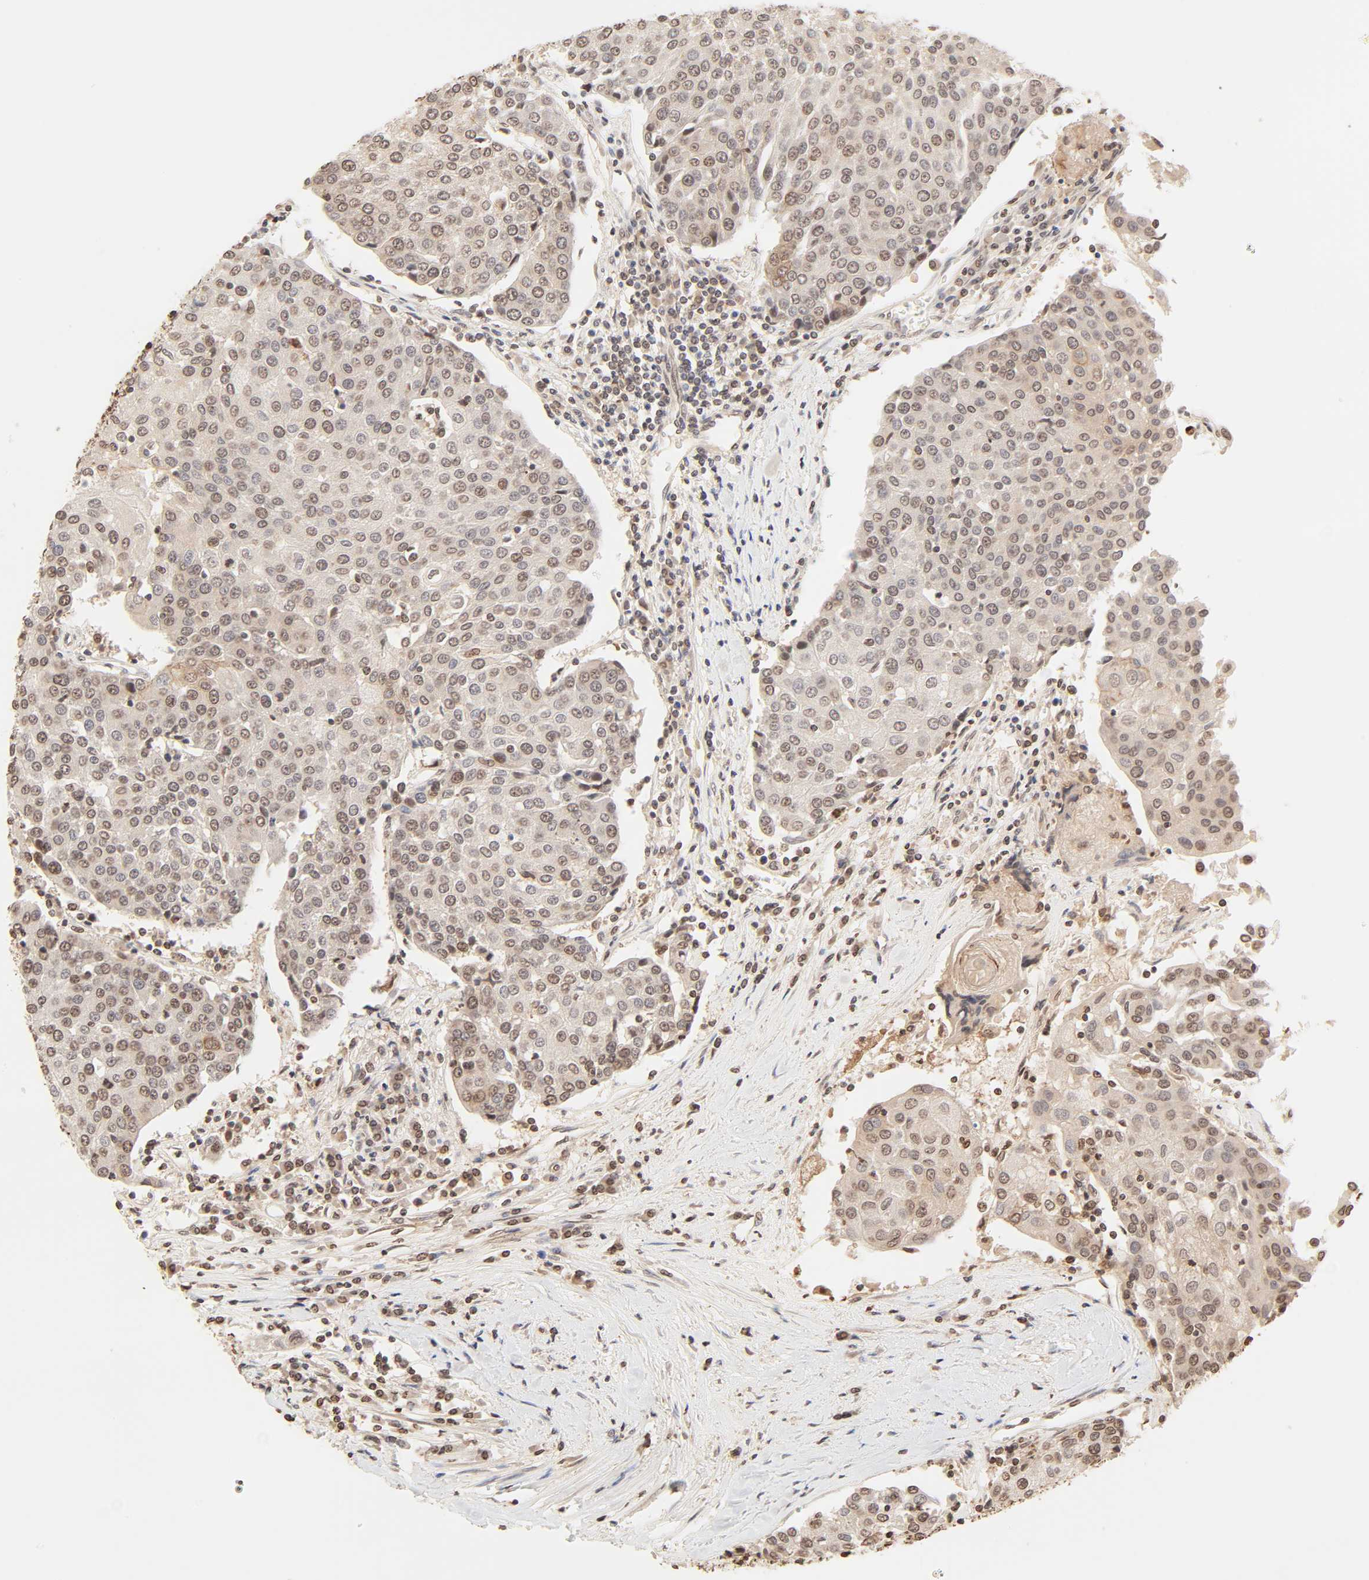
{"staining": {"intensity": "moderate", "quantity": "25%-75%", "location": "cytoplasmic/membranous,nuclear"}, "tissue": "urothelial cancer", "cell_type": "Tumor cells", "image_type": "cancer", "snomed": [{"axis": "morphology", "description": "Urothelial carcinoma, High grade"}, {"axis": "topography", "description": "Urinary bladder"}], "caption": "DAB (3,3'-diaminobenzidine) immunohistochemical staining of human high-grade urothelial carcinoma exhibits moderate cytoplasmic/membranous and nuclear protein positivity in about 25%-75% of tumor cells.", "gene": "TBL1X", "patient": {"sex": "female", "age": 85}}